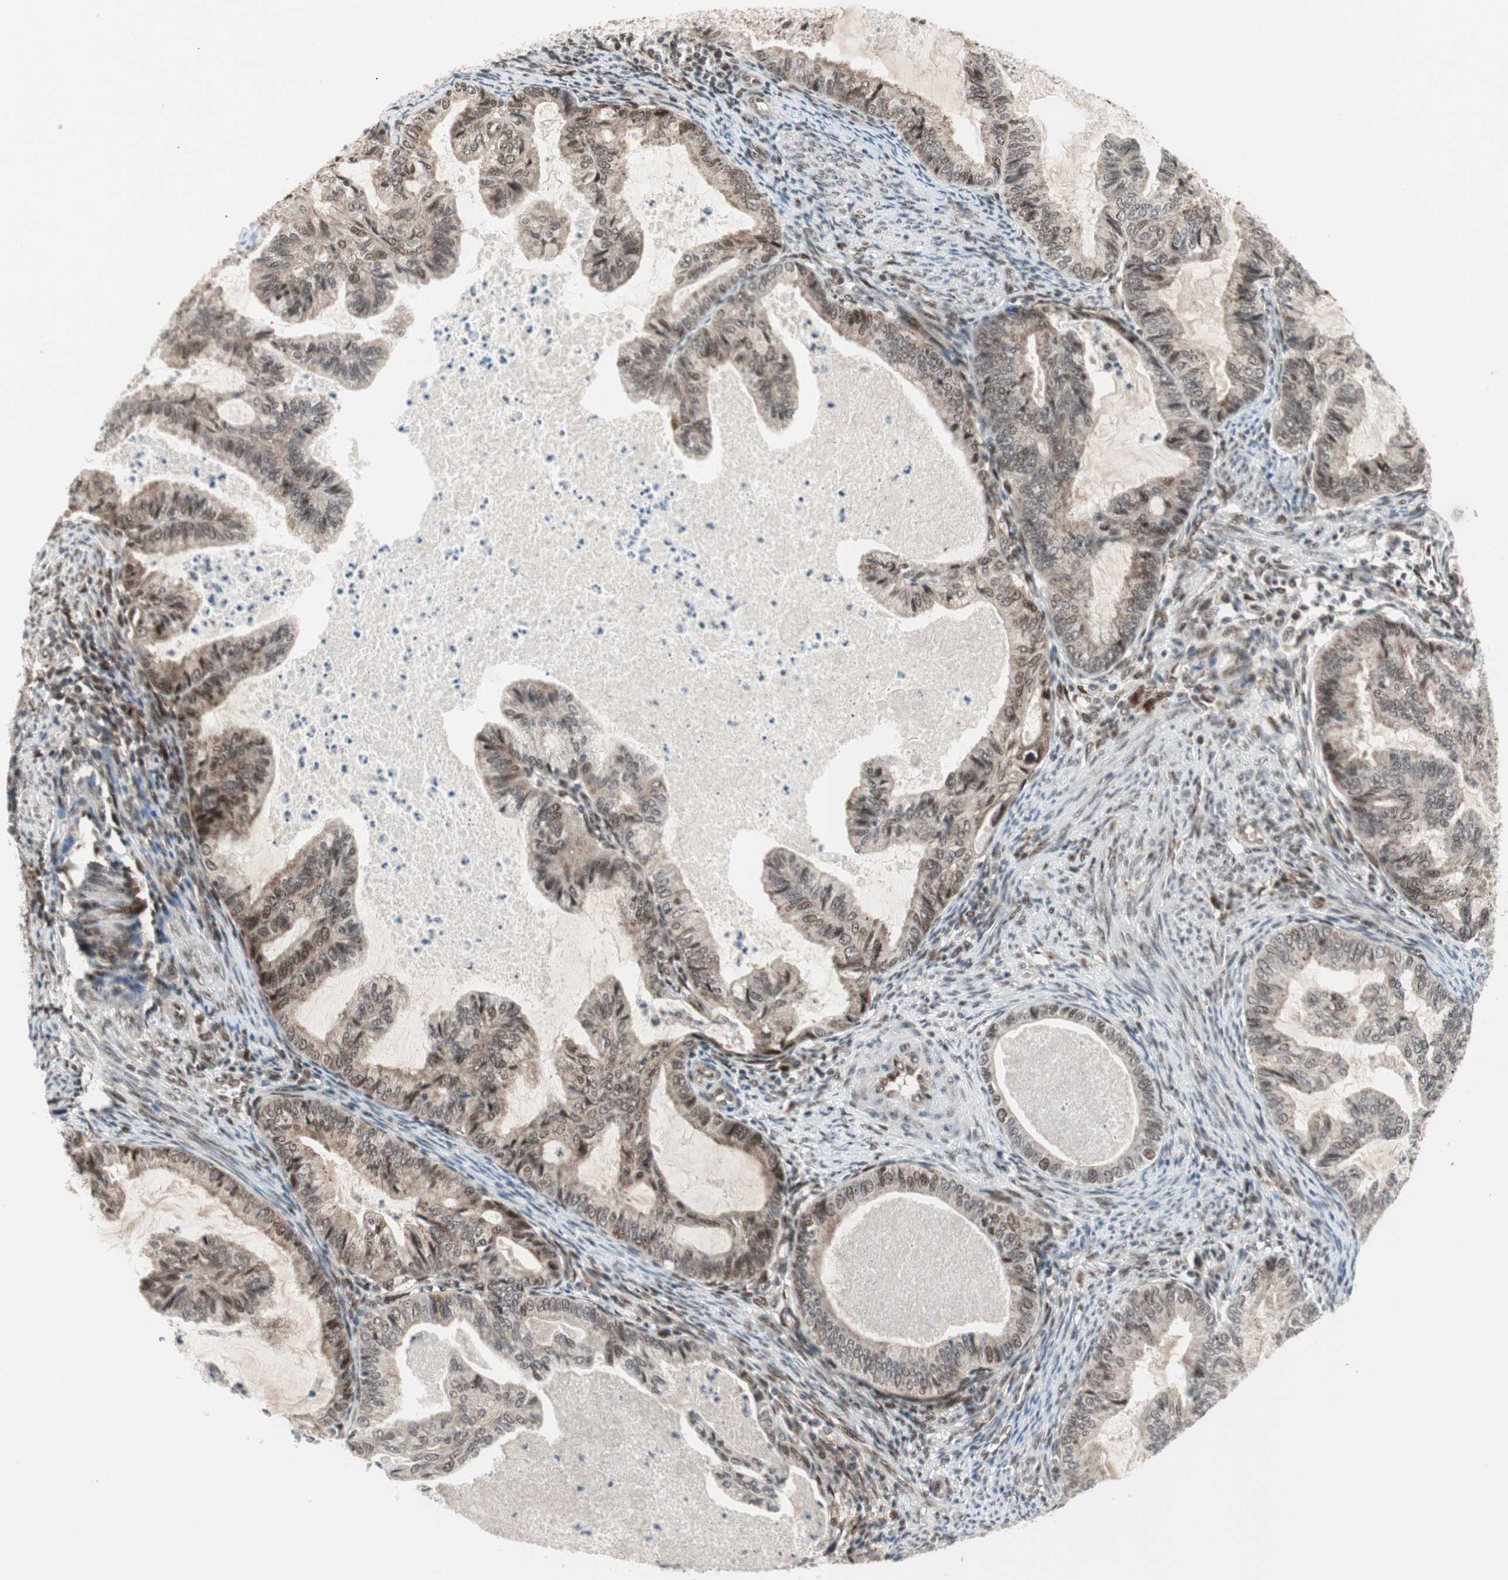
{"staining": {"intensity": "weak", "quantity": ">75%", "location": "nuclear"}, "tissue": "cervical cancer", "cell_type": "Tumor cells", "image_type": "cancer", "snomed": [{"axis": "morphology", "description": "Normal tissue, NOS"}, {"axis": "morphology", "description": "Adenocarcinoma, NOS"}, {"axis": "topography", "description": "Cervix"}, {"axis": "topography", "description": "Endometrium"}], "caption": "Immunohistochemistry (IHC) image of cervical cancer stained for a protein (brown), which reveals low levels of weak nuclear expression in about >75% of tumor cells.", "gene": "TCF12", "patient": {"sex": "female", "age": 86}}